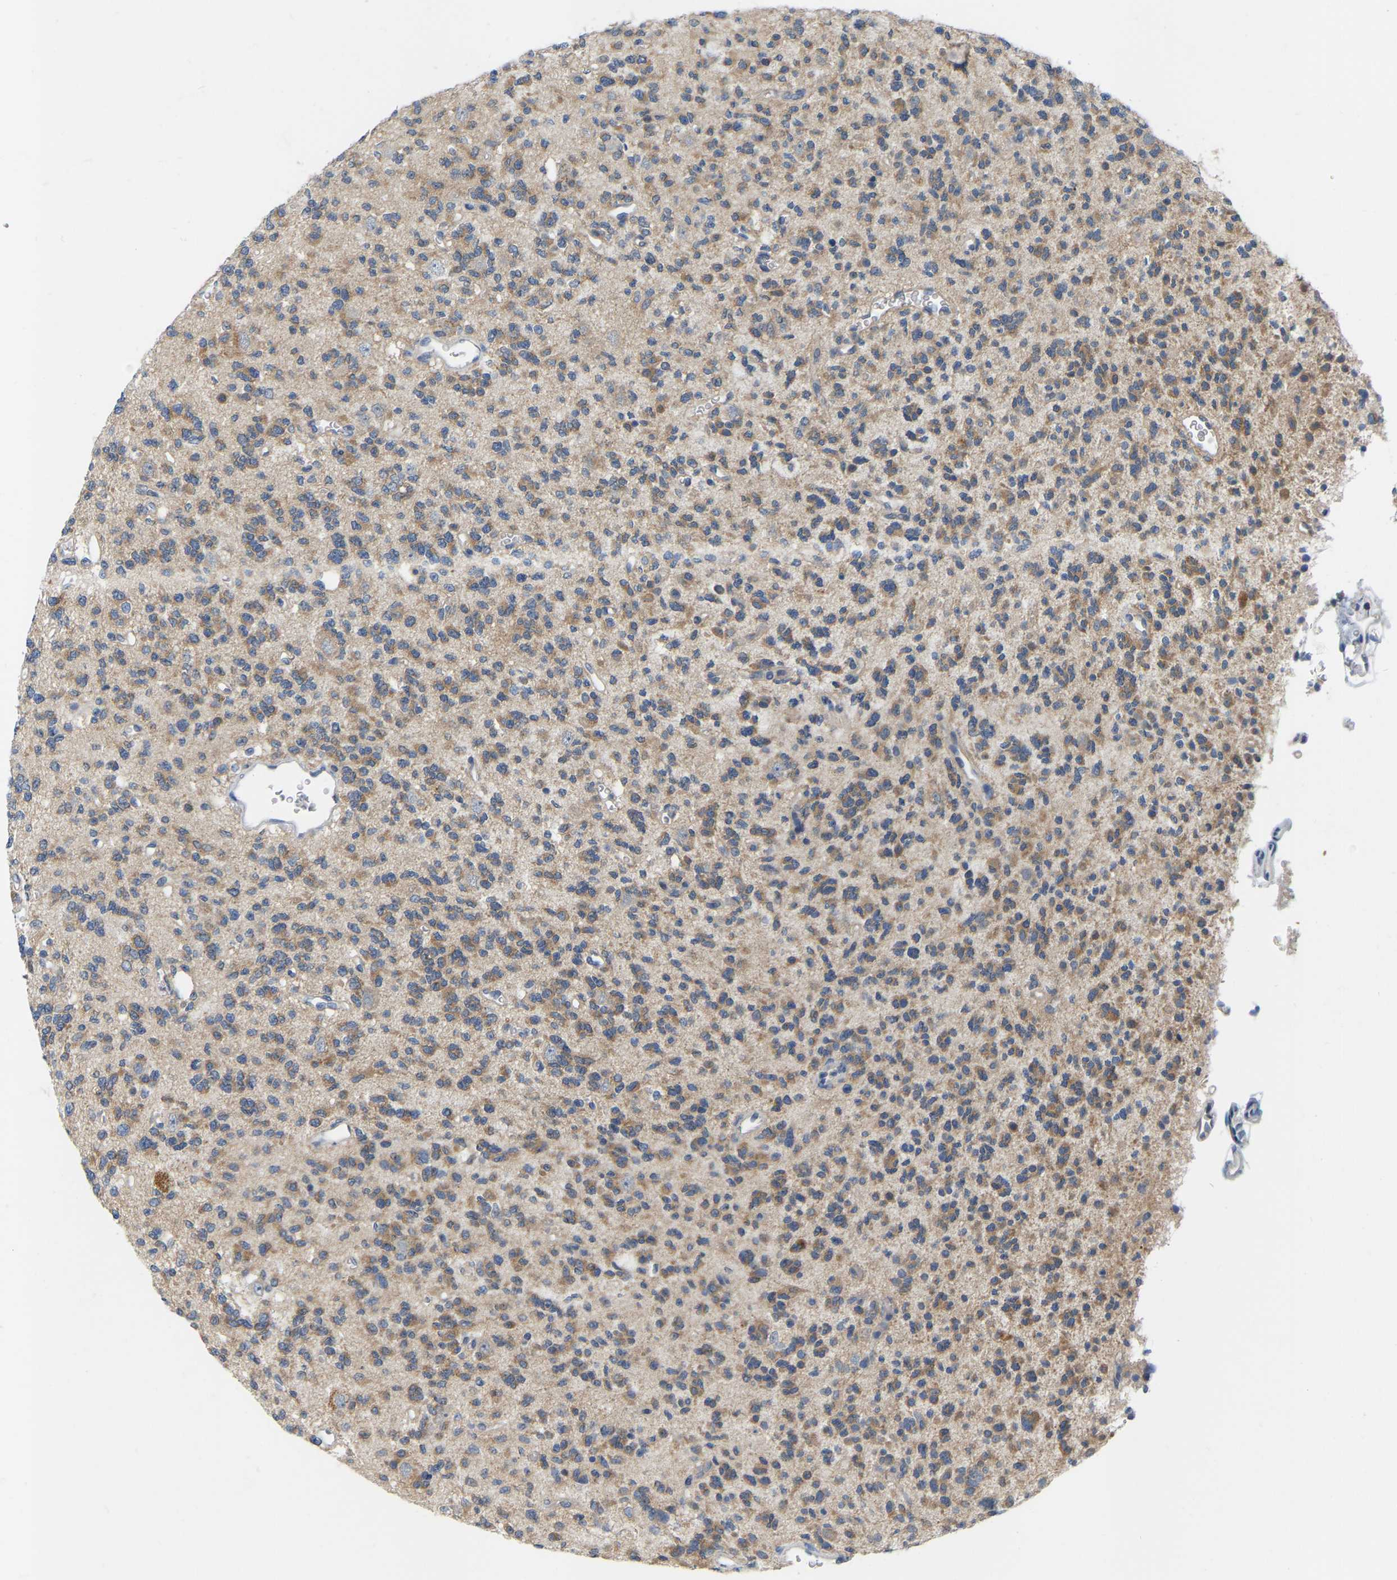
{"staining": {"intensity": "moderate", "quantity": ">75%", "location": "cytoplasmic/membranous"}, "tissue": "glioma", "cell_type": "Tumor cells", "image_type": "cancer", "snomed": [{"axis": "morphology", "description": "Glioma, malignant, Low grade"}, {"axis": "topography", "description": "Brain"}], "caption": "Malignant glioma (low-grade) stained for a protein (brown) exhibits moderate cytoplasmic/membranous positive expression in about >75% of tumor cells.", "gene": "WIPI2", "patient": {"sex": "male", "age": 38}}